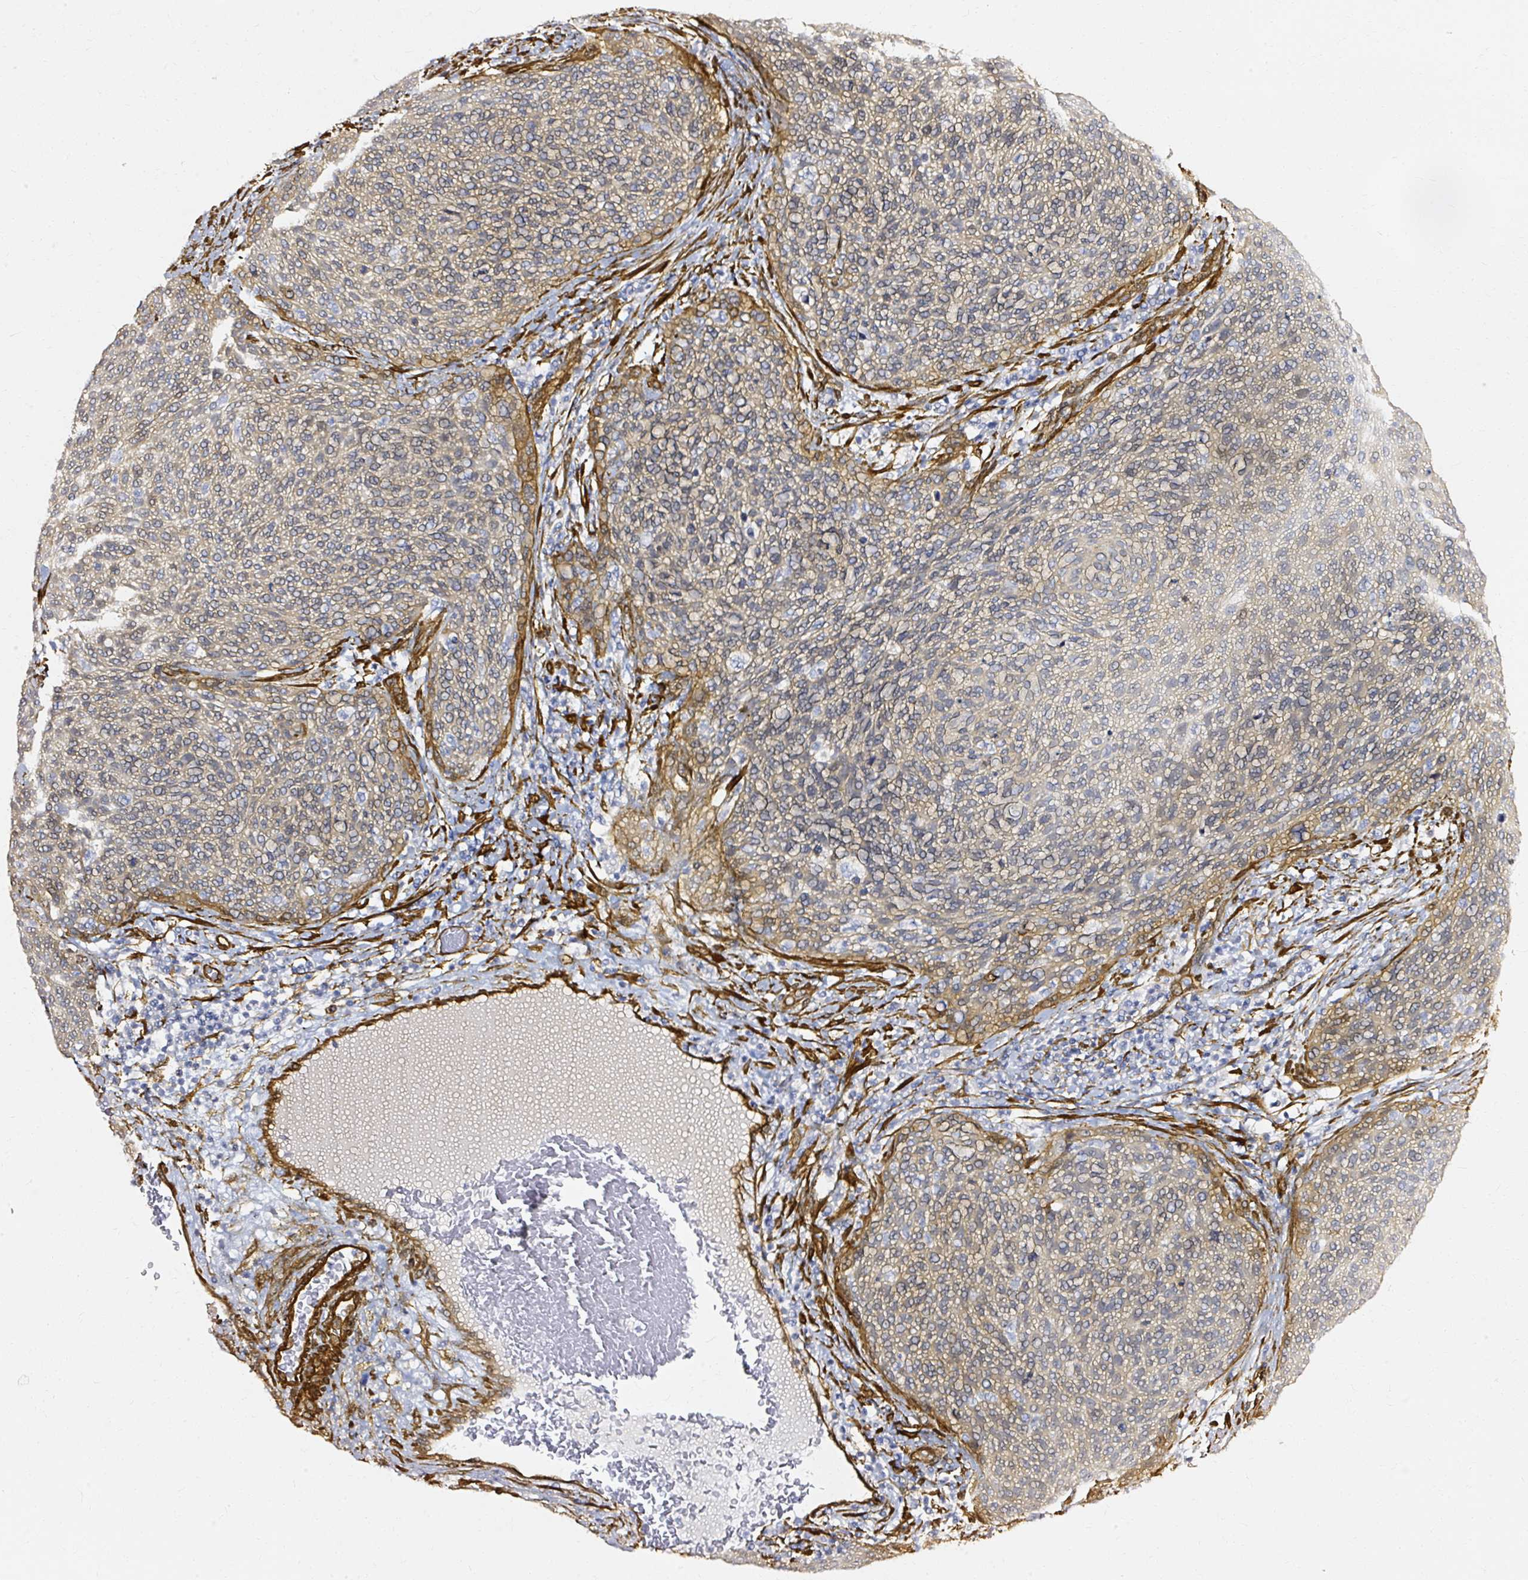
{"staining": {"intensity": "weak", "quantity": "25%-75%", "location": "cytoplasmic/membranous,nuclear"}, "tissue": "cervical cancer", "cell_type": "Tumor cells", "image_type": "cancer", "snomed": [{"axis": "morphology", "description": "Squamous cell carcinoma, NOS"}, {"axis": "topography", "description": "Cervix"}], "caption": "Cervical cancer (squamous cell carcinoma) stained with a brown dye reveals weak cytoplasmic/membranous and nuclear positive staining in approximately 25%-75% of tumor cells.", "gene": "CNN3", "patient": {"sex": "female", "age": 31}}